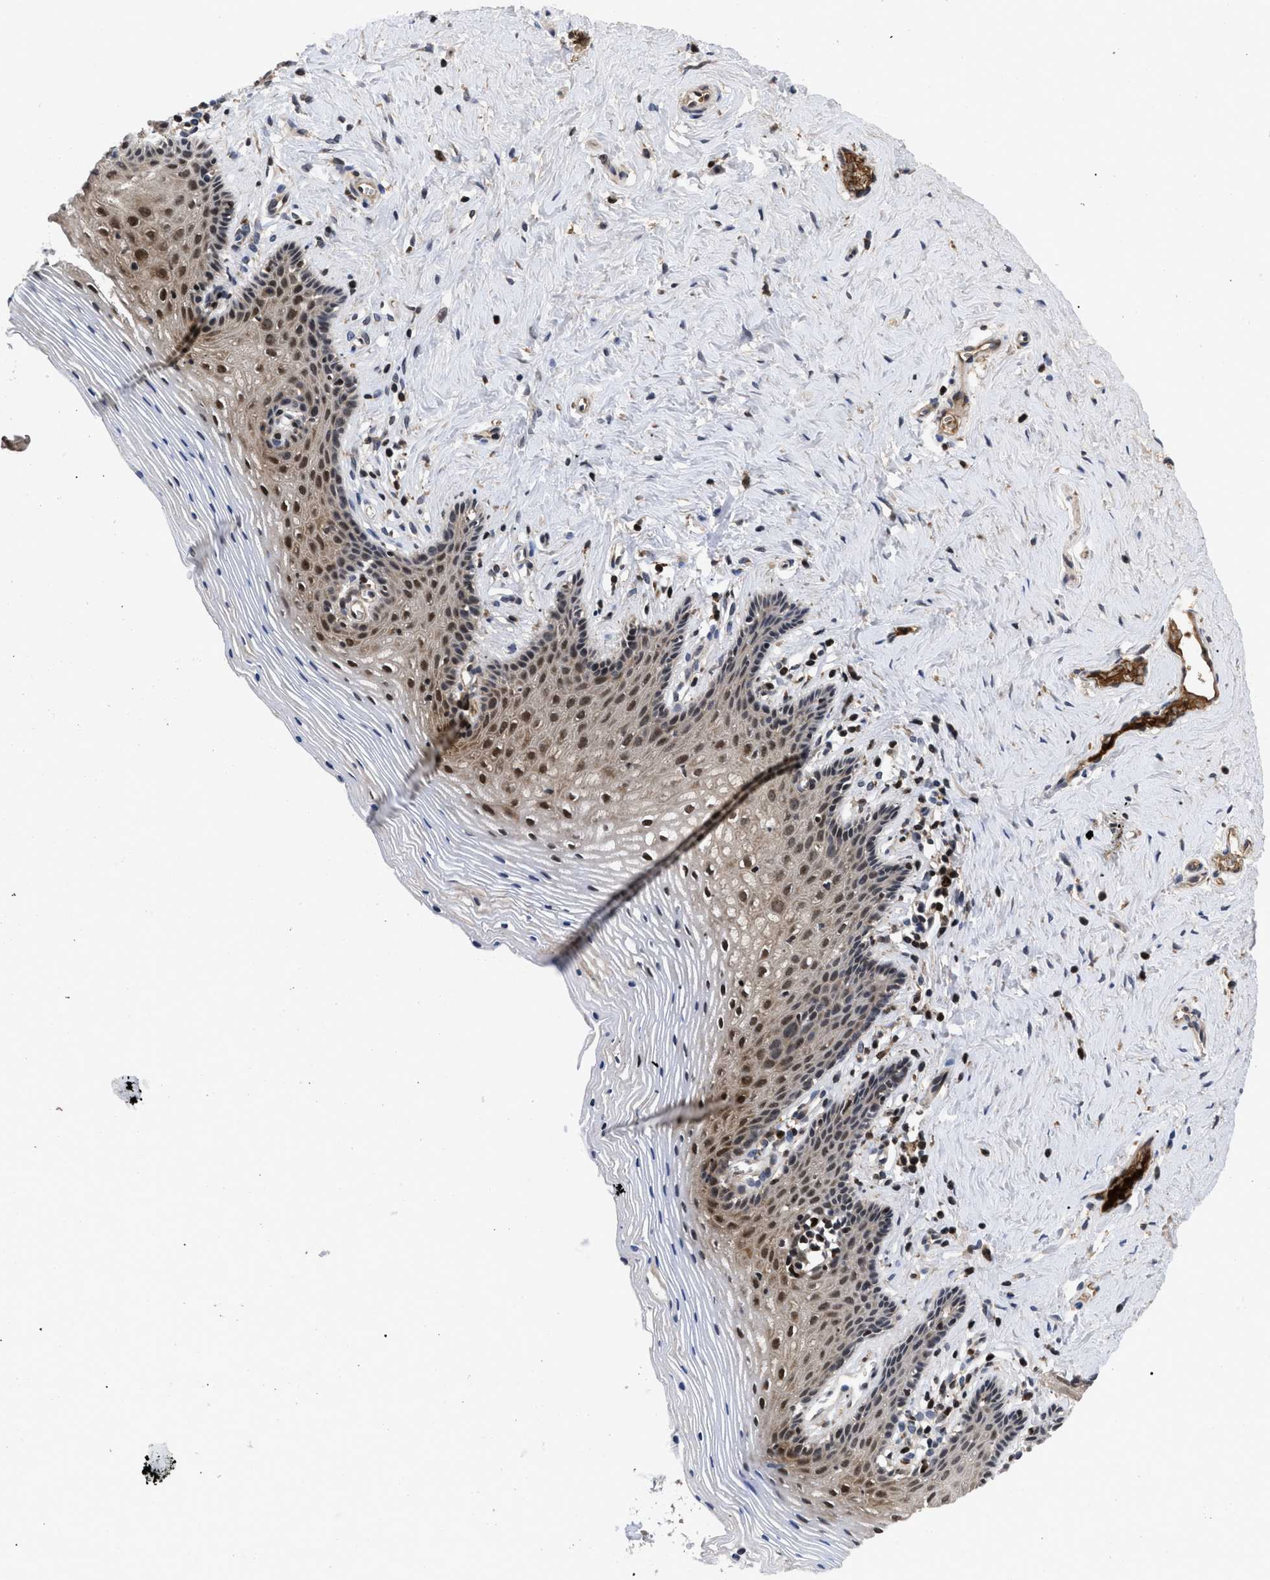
{"staining": {"intensity": "moderate", "quantity": "25%-75%", "location": "cytoplasmic/membranous,nuclear"}, "tissue": "vagina", "cell_type": "Squamous epithelial cells", "image_type": "normal", "snomed": [{"axis": "morphology", "description": "Normal tissue, NOS"}, {"axis": "topography", "description": "Vagina"}], "caption": "IHC photomicrograph of benign vagina: human vagina stained using IHC reveals medium levels of moderate protein expression localized specifically in the cytoplasmic/membranous,nuclear of squamous epithelial cells, appearing as a cytoplasmic/membranous,nuclear brown color.", "gene": "FAM200A", "patient": {"sex": "female", "age": 32}}